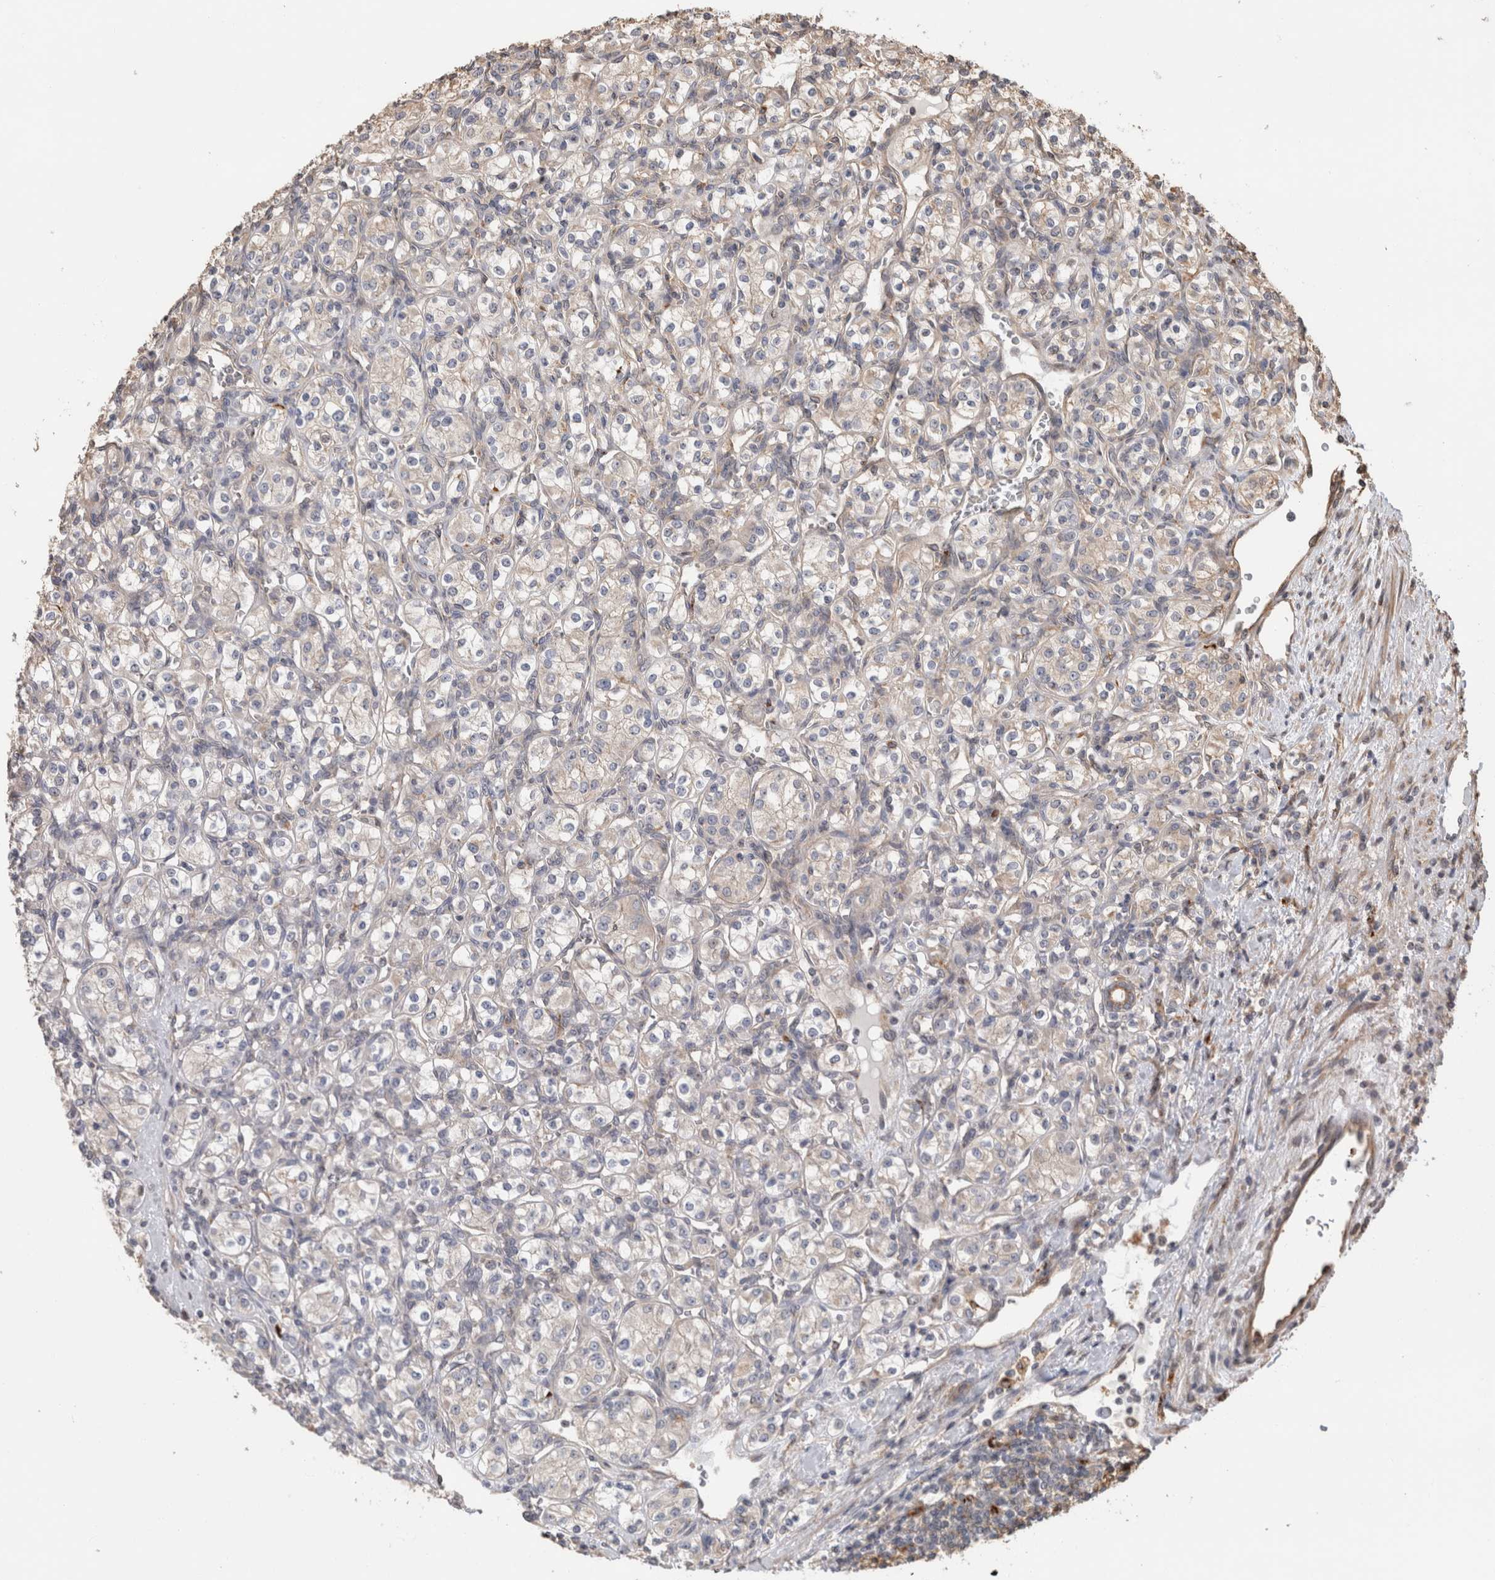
{"staining": {"intensity": "weak", "quantity": "25%-75%", "location": "none"}, "tissue": "renal cancer", "cell_type": "Tumor cells", "image_type": "cancer", "snomed": [{"axis": "morphology", "description": "Adenocarcinoma, NOS"}, {"axis": "topography", "description": "Kidney"}], "caption": "Human renal cancer stained with a protein marker reveals weak staining in tumor cells.", "gene": "CLIP1", "patient": {"sex": "male", "age": 77}}